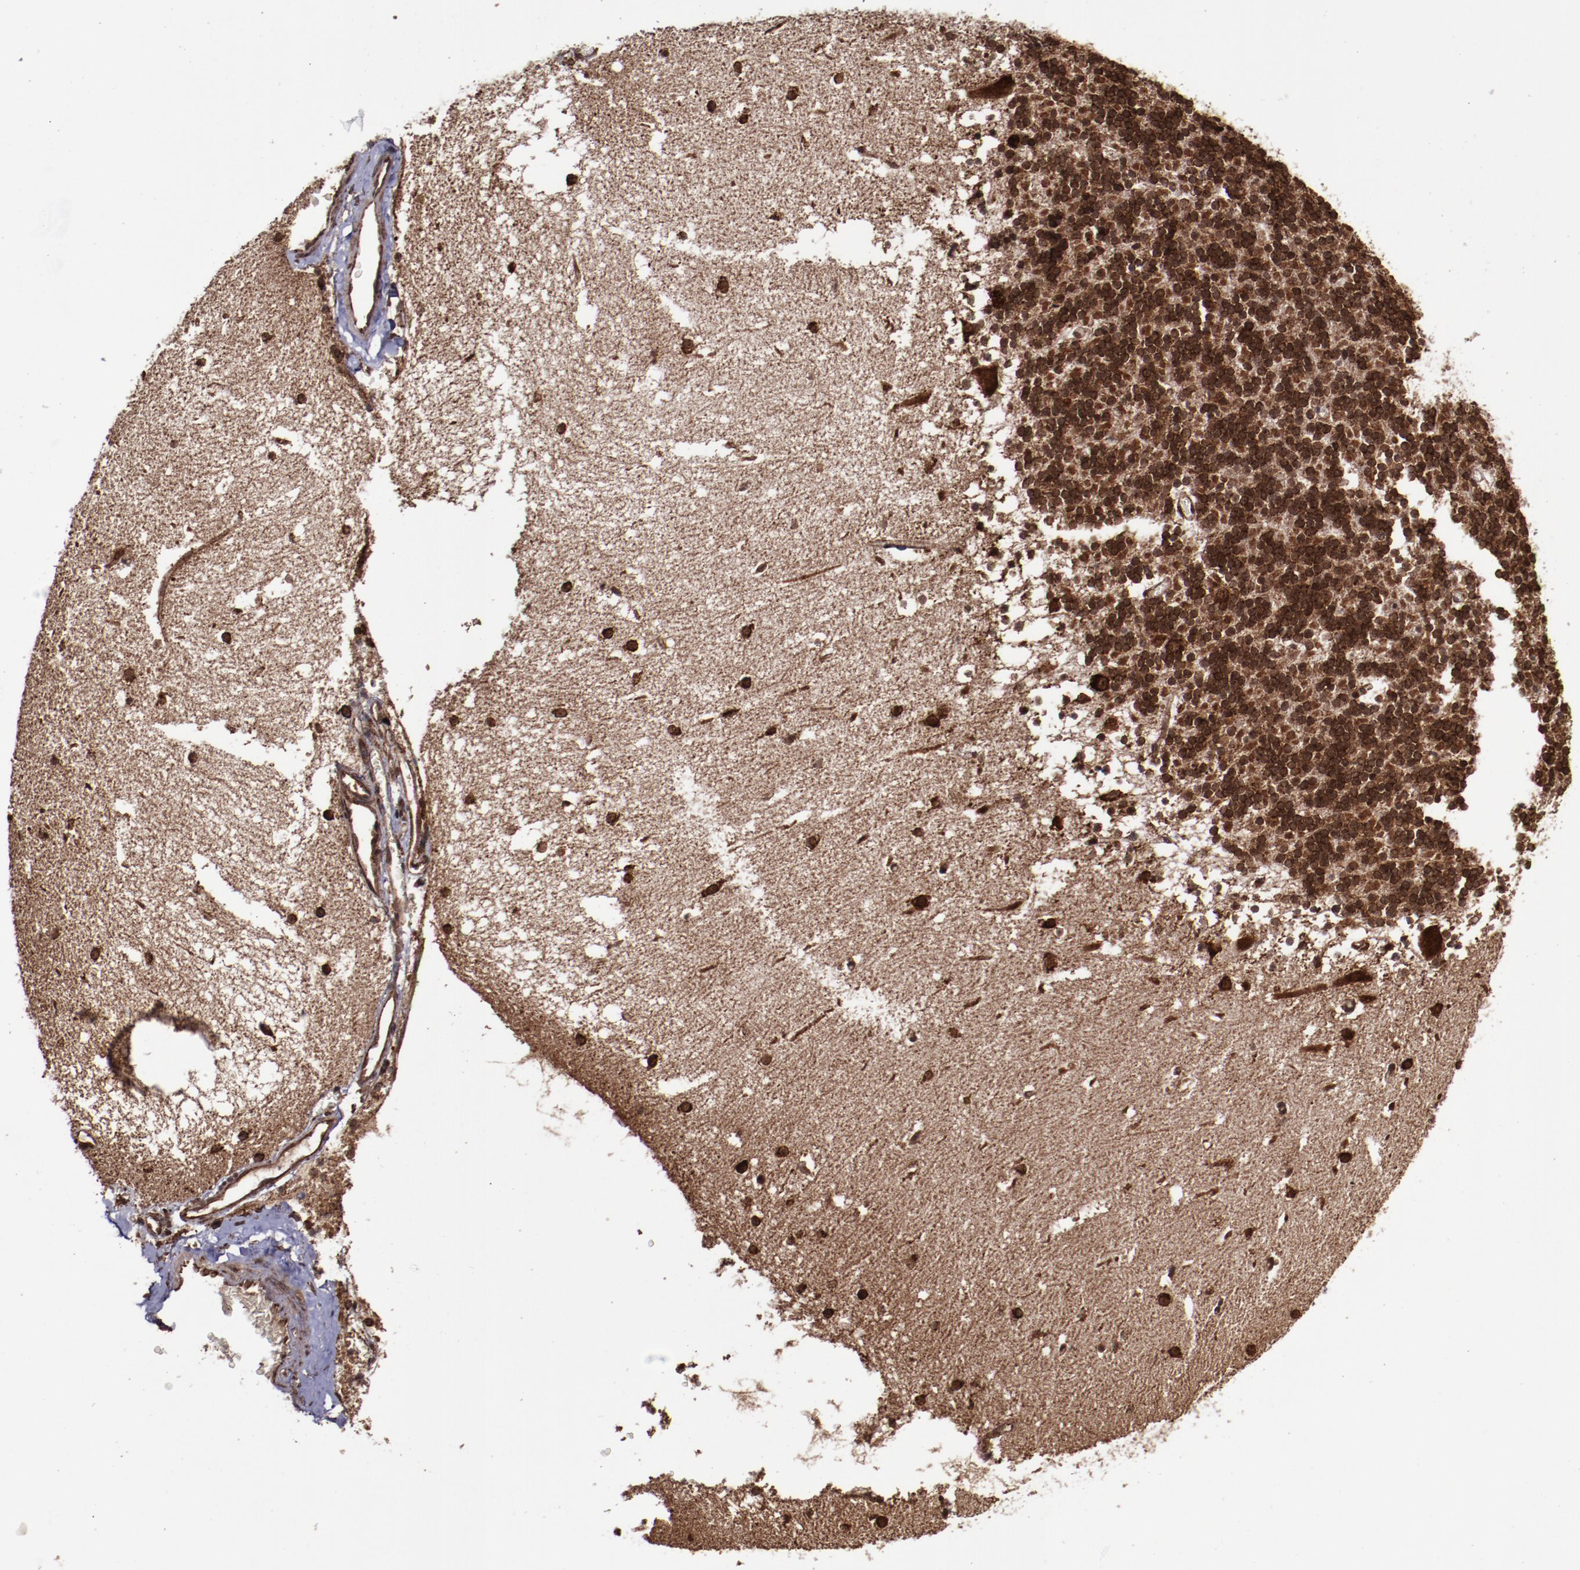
{"staining": {"intensity": "strong", "quantity": ">75%", "location": "cytoplasmic/membranous,nuclear"}, "tissue": "cerebellum", "cell_type": "Cells in granular layer", "image_type": "normal", "snomed": [{"axis": "morphology", "description": "Normal tissue, NOS"}, {"axis": "topography", "description": "Cerebellum"}], "caption": "Immunohistochemical staining of normal cerebellum displays strong cytoplasmic/membranous,nuclear protein staining in about >75% of cells in granular layer. (brown staining indicates protein expression, while blue staining denotes nuclei).", "gene": "EIF4ENIF1", "patient": {"sex": "male", "age": 45}}